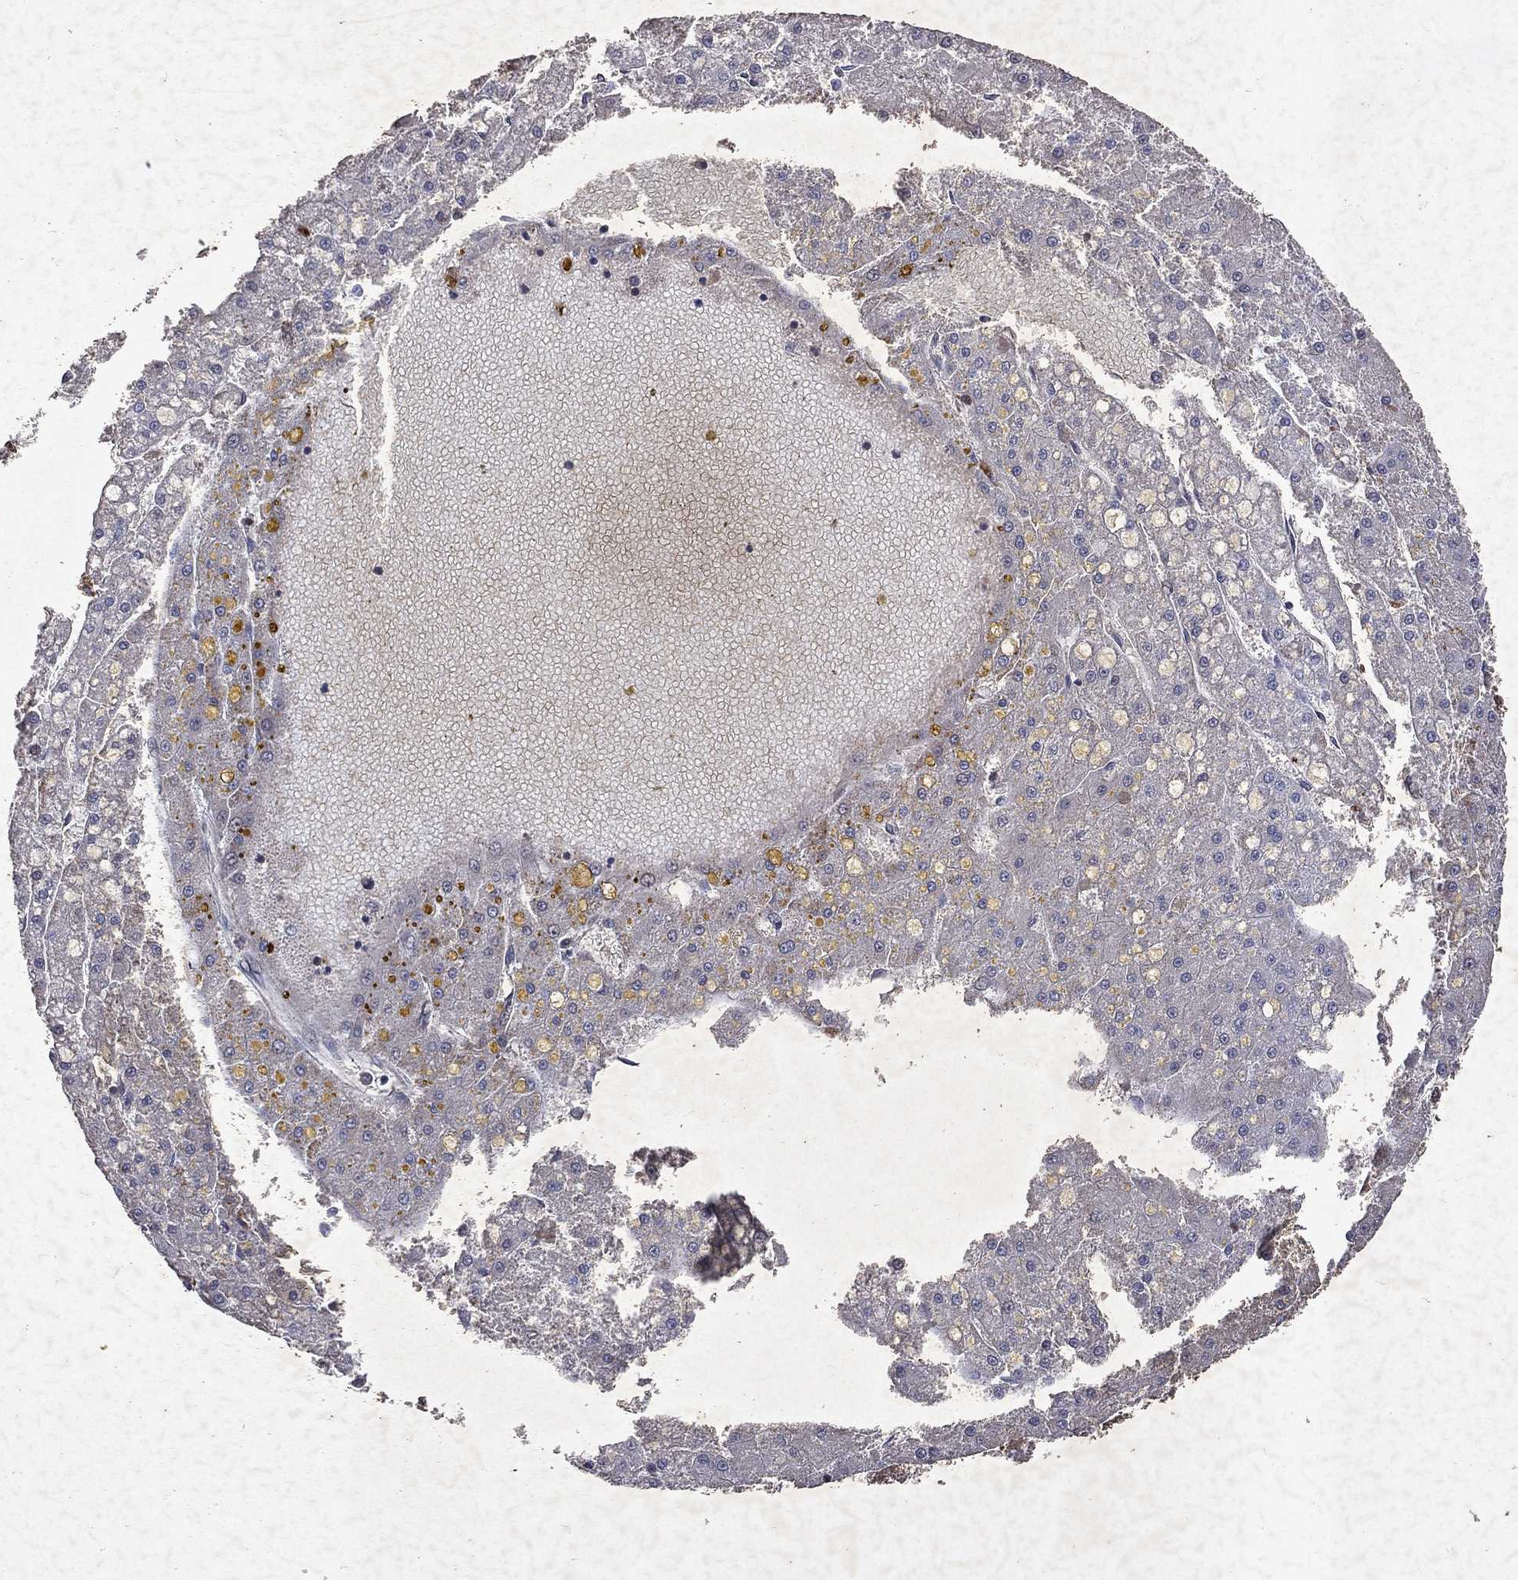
{"staining": {"intensity": "negative", "quantity": "none", "location": "none"}, "tissue": "liver cancer", "cell_type": "Tumor cells", "image_type": "cancer", "snomed": [{"axis": "morphology", "description": "Carcinoma, Hepatocellular, NOS"}, {"axis": "topography", "description": "Liver"}], "caption": "The histopathology image shows no staining of tumor cells in liver hepatocellular carcinoma.", "gene": "MTAP", "patient": {"sex": "male", "age": 67}}